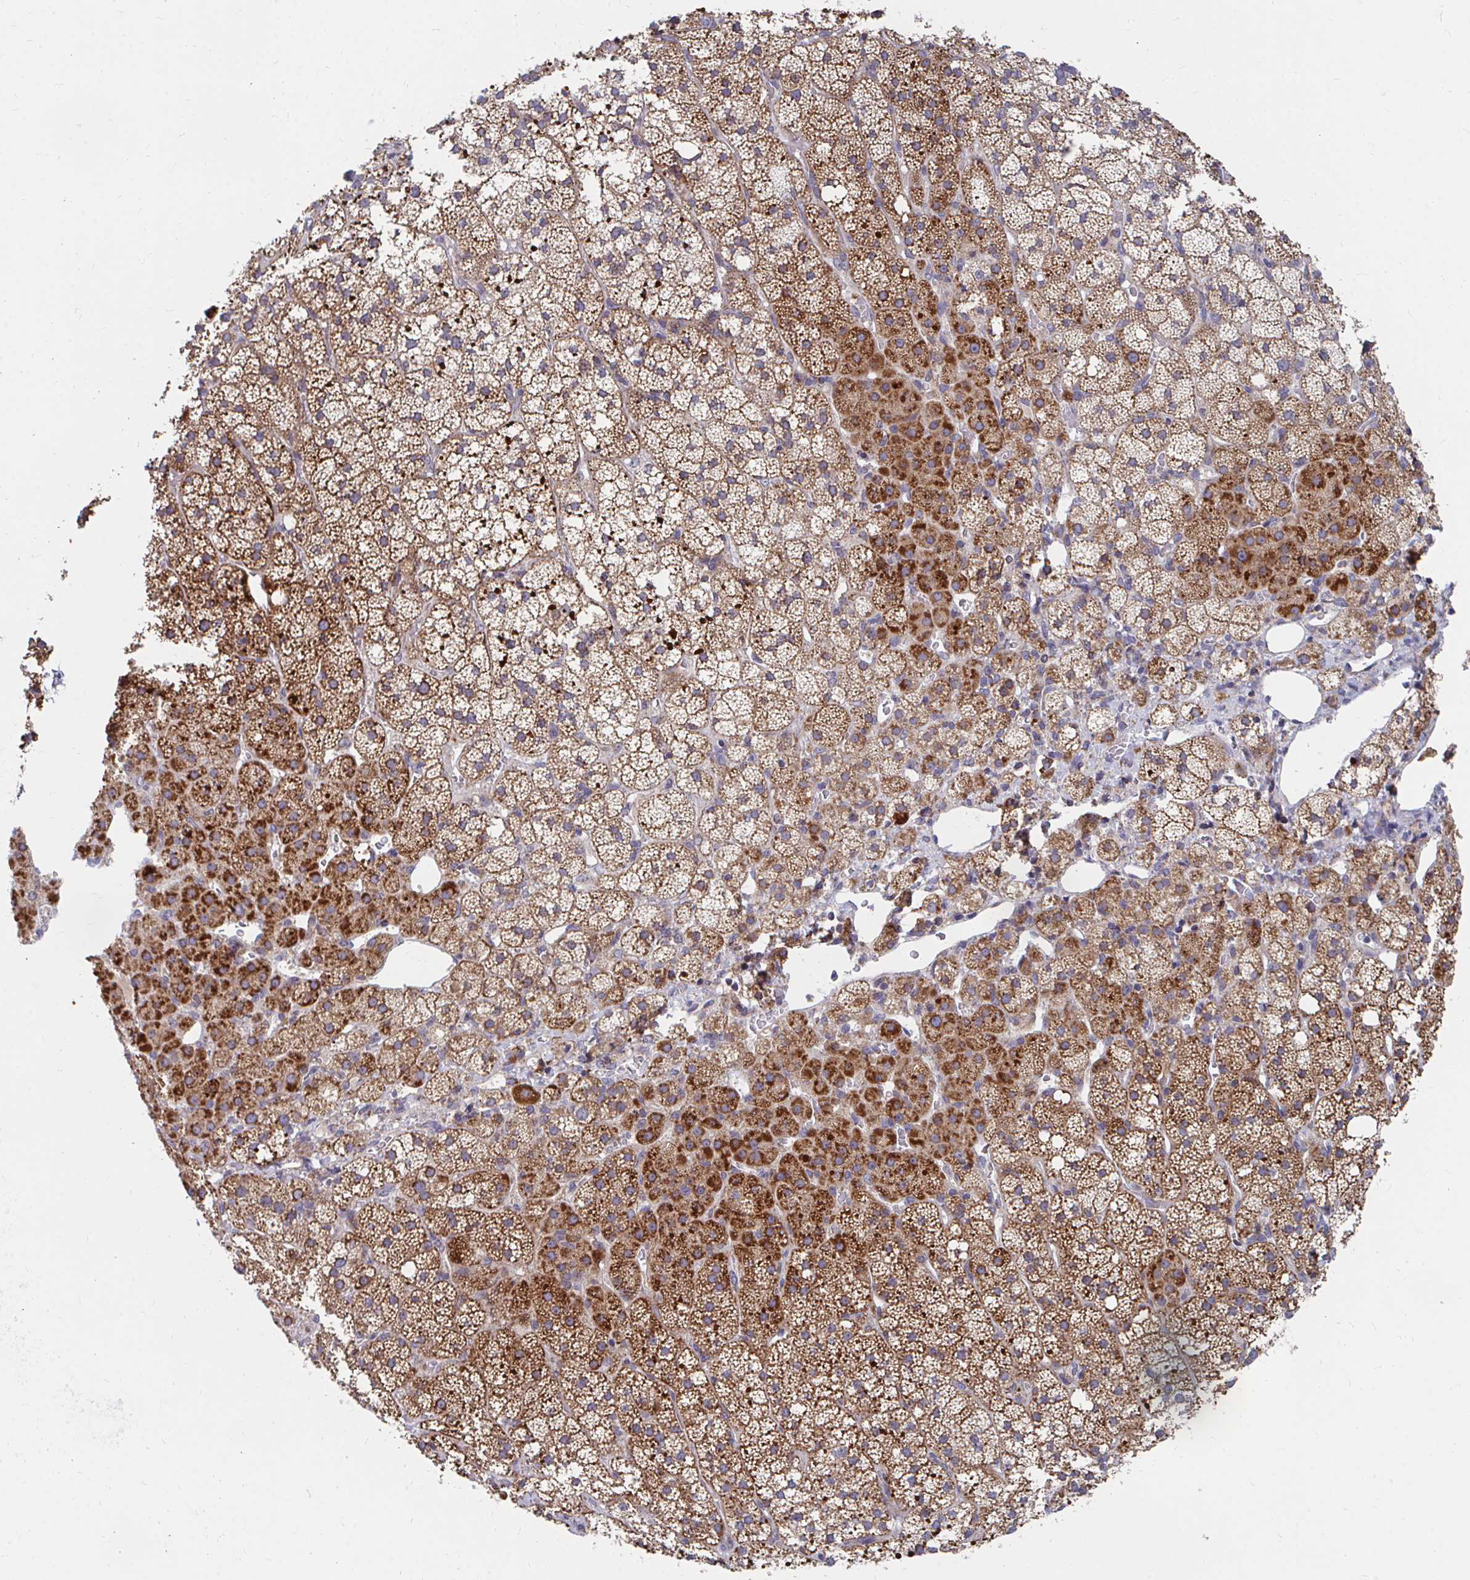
{"staining": {"intensity": "strong", "quantity": "25%-75%", "location": "cytoplasmic/membranous"}, "tissue": "adrenal gland", "cell_type": "Glandular cells", "image_type": "normal", "snomed": [{"axis": "morphology", "description": "Normal tissue, NOS"}, {"axis": "topography", "description": "Adrenal gland"}], "caption": "Immunohistochemistry (IHC) histopathology image of benign adrenal gland stained for a protein (brown), which shows high levels of strong cytoplasmic/membranous staining in approximately 25%-75% of glandular cells.", "gene": "PEX3", "patient": {"sex": "male", "age": 53}}